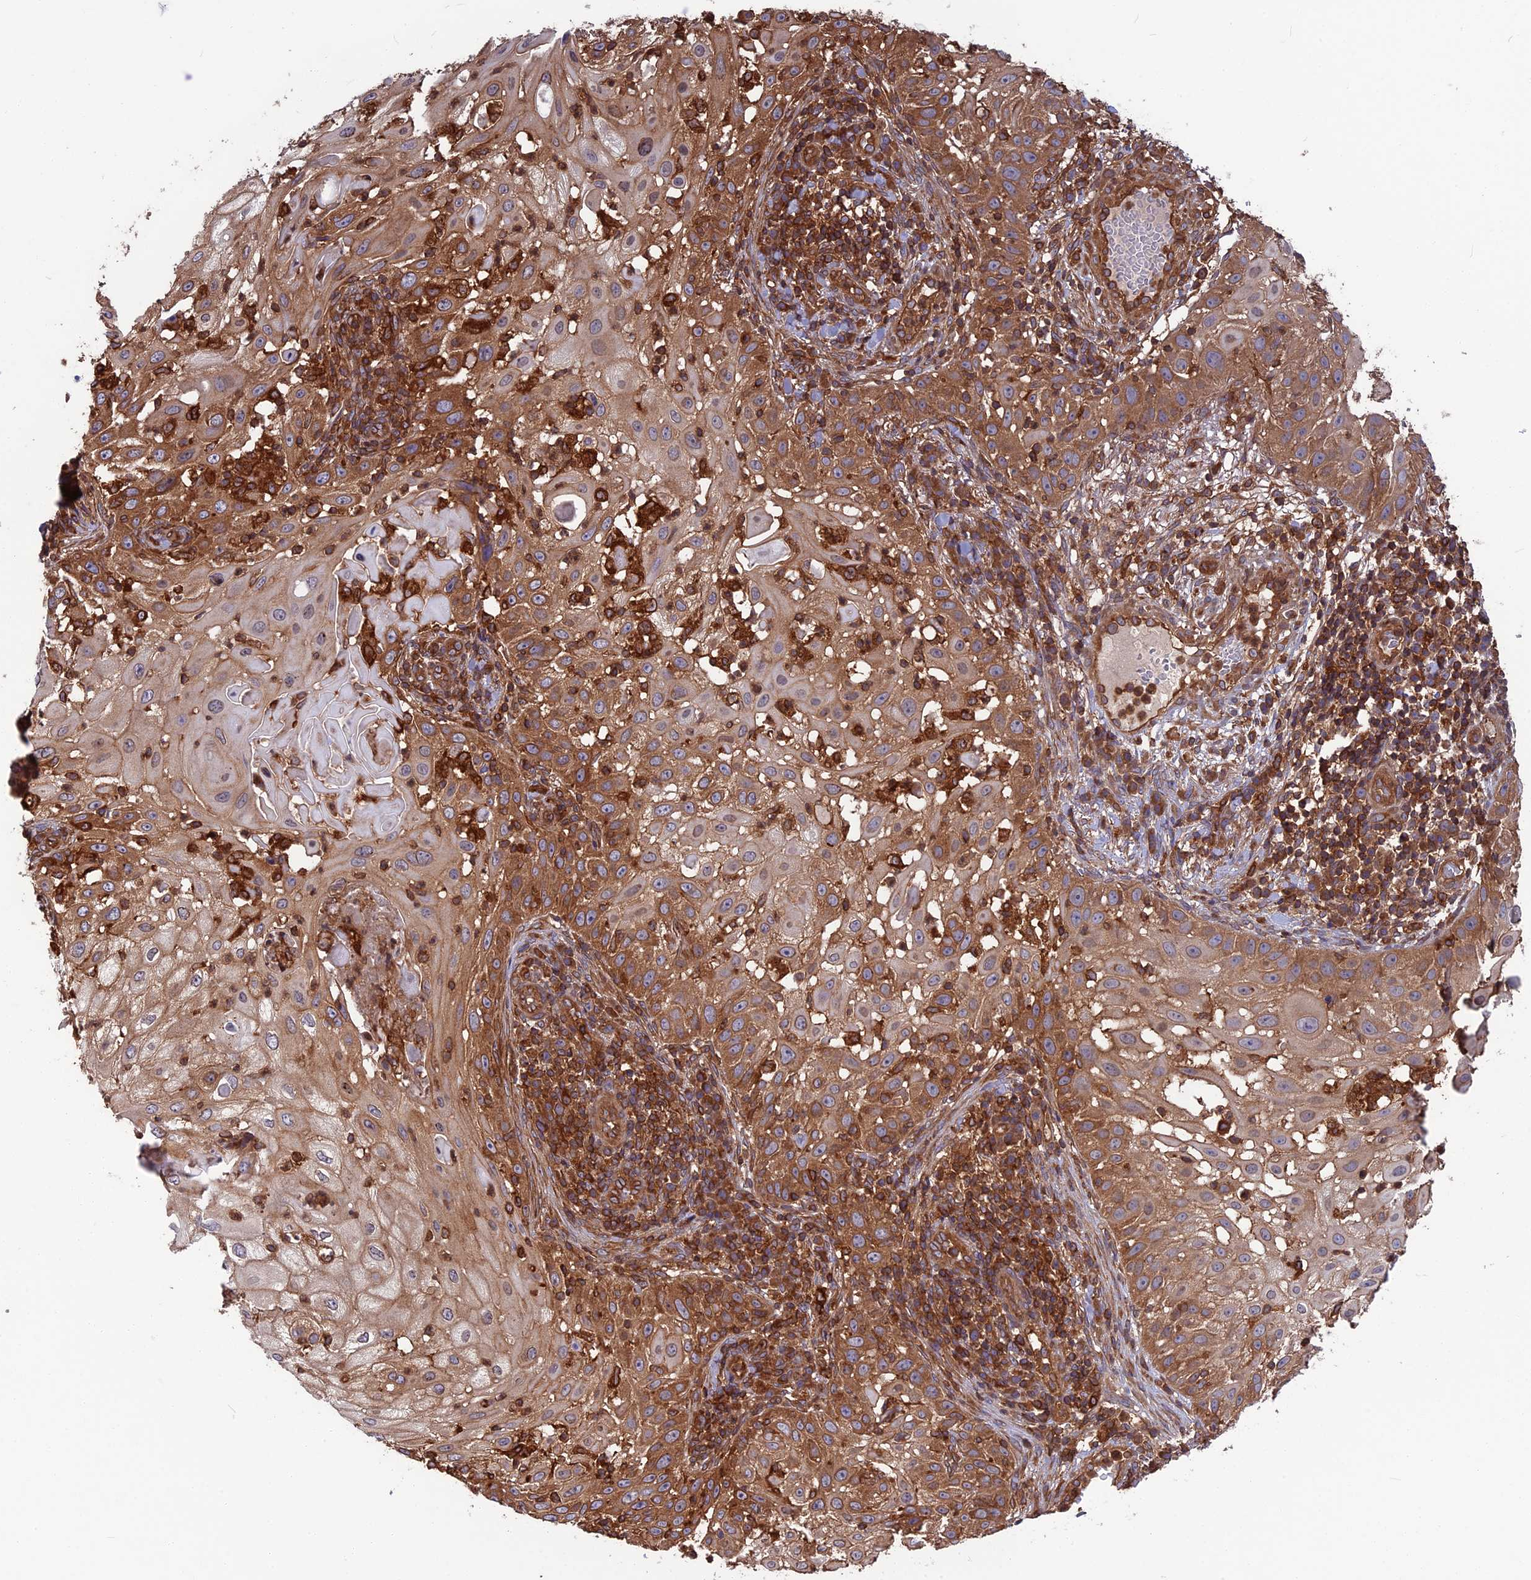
{"staining": {"intensity": "moderate", "quantity": ">75%", "location": "cytoplasmic/membranous"}, "tissue": "skin cancer", "cell_type": "Tumor cells", "image_type": "cancer", "snomed": [{"axis": "morphology", "description": "Squamous cell carcinoma, NOS"}, {"axis": "topography", "description": "Skin"}], "caption": "Moderate cytoplasmic/membranous staining for a protein is appreciated in approximately >75% of tumor cells of skin cancer (squamous cell carcinoma) using immunohistochemistry (IHC).", "gene": "WDR1", "patient": {"sex": "female", "age": 44}}